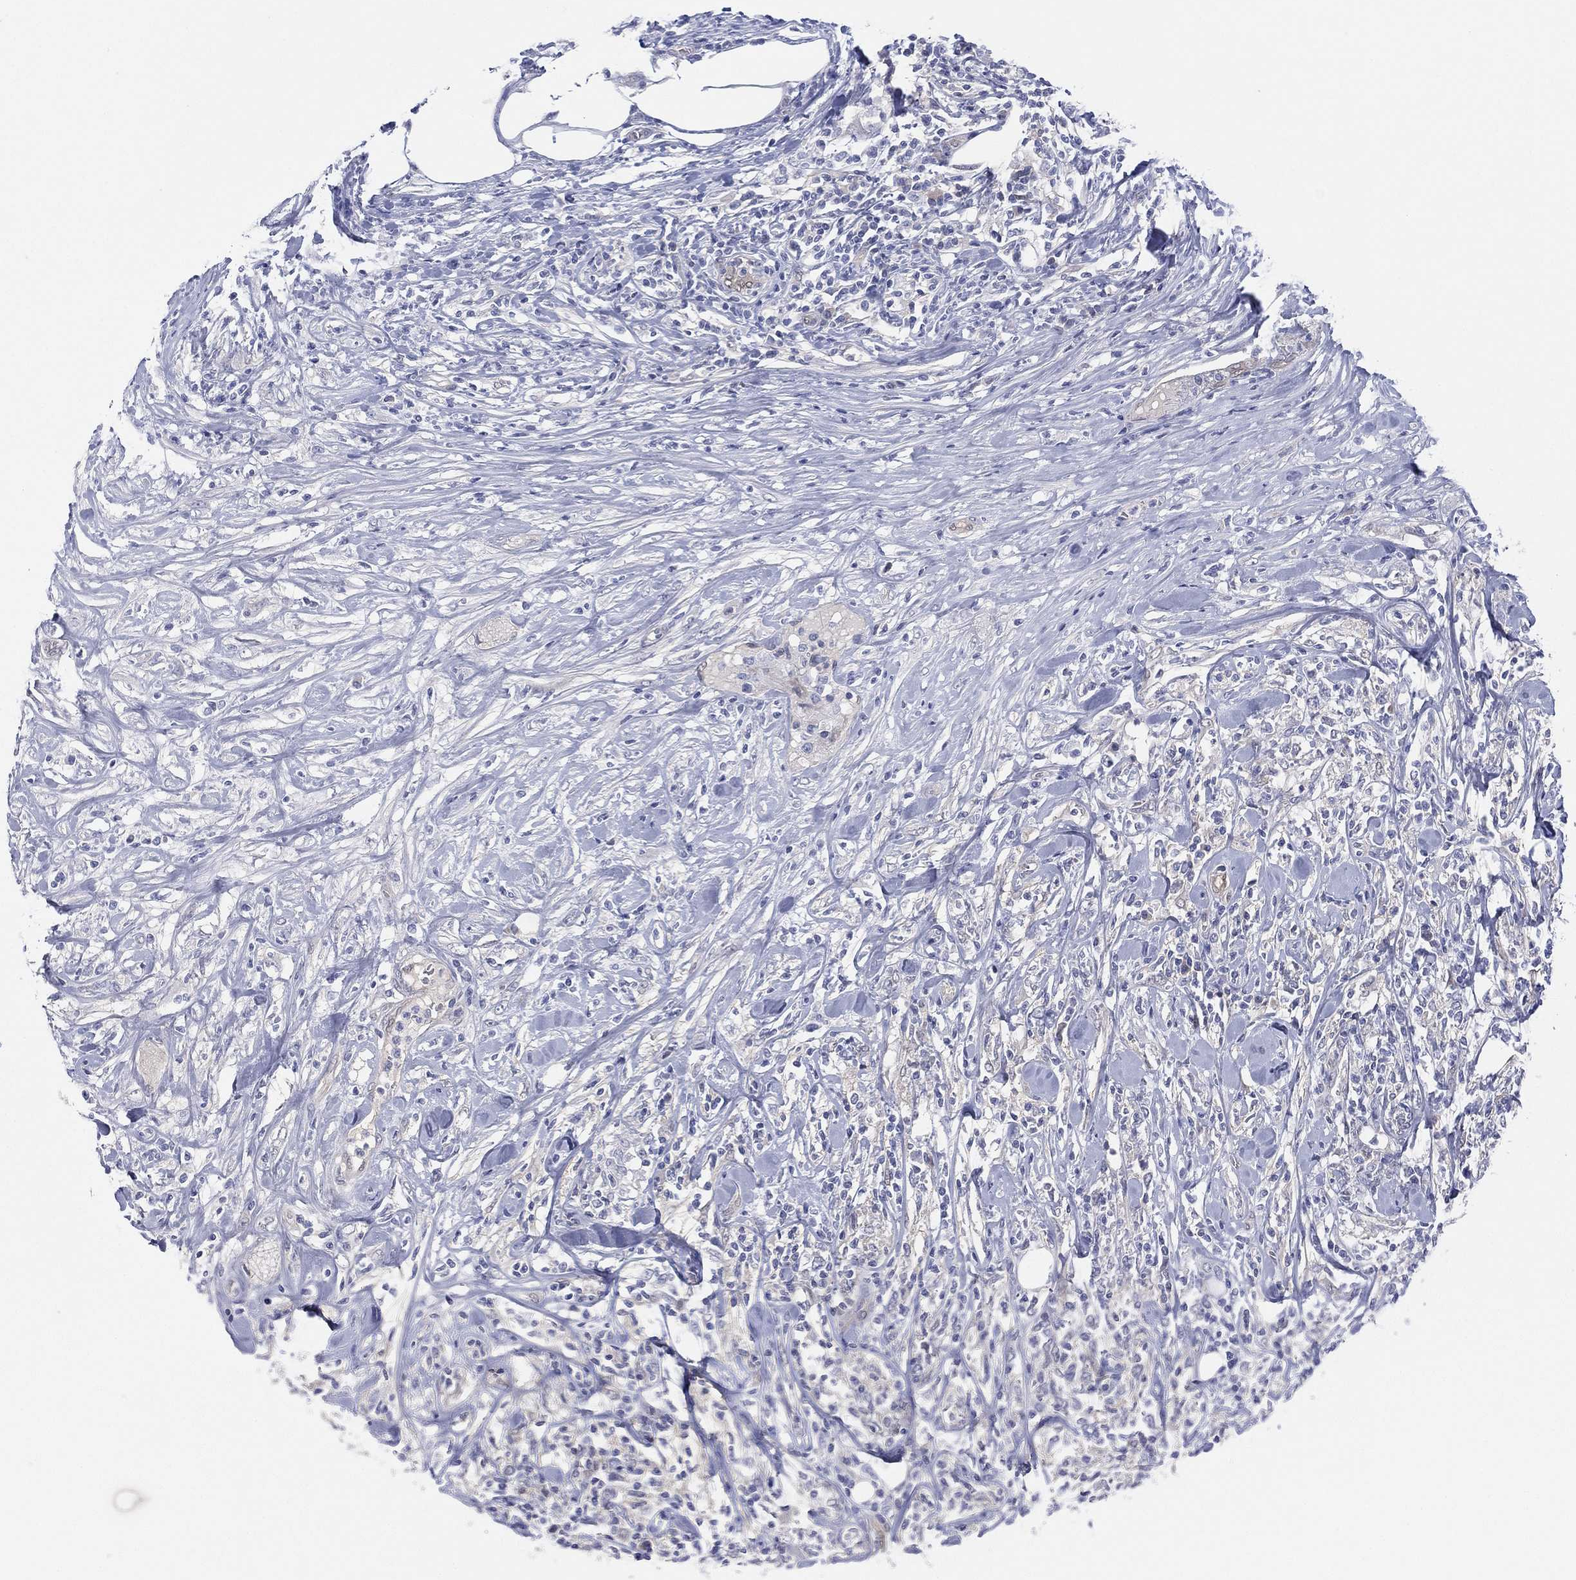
{"staining": {"intensity": "negative", "quantity": "none", "location": "none"}, "tissue": "lymphoma", "cell_type": "Tumor cells", "image_type": "cancer", "snomed": [{"axis": "morphology", "description": "Malignant lymphoma, non-Hodgkin's type, High grade"}, {"axis": "topography", "description": "Lymph node"}], "caption": "Lymphoma stained for a protein using IHC shows no positivity tumor cells.", "gene": "DDAH1", "patient": {"sex": "female", "age": 84}}